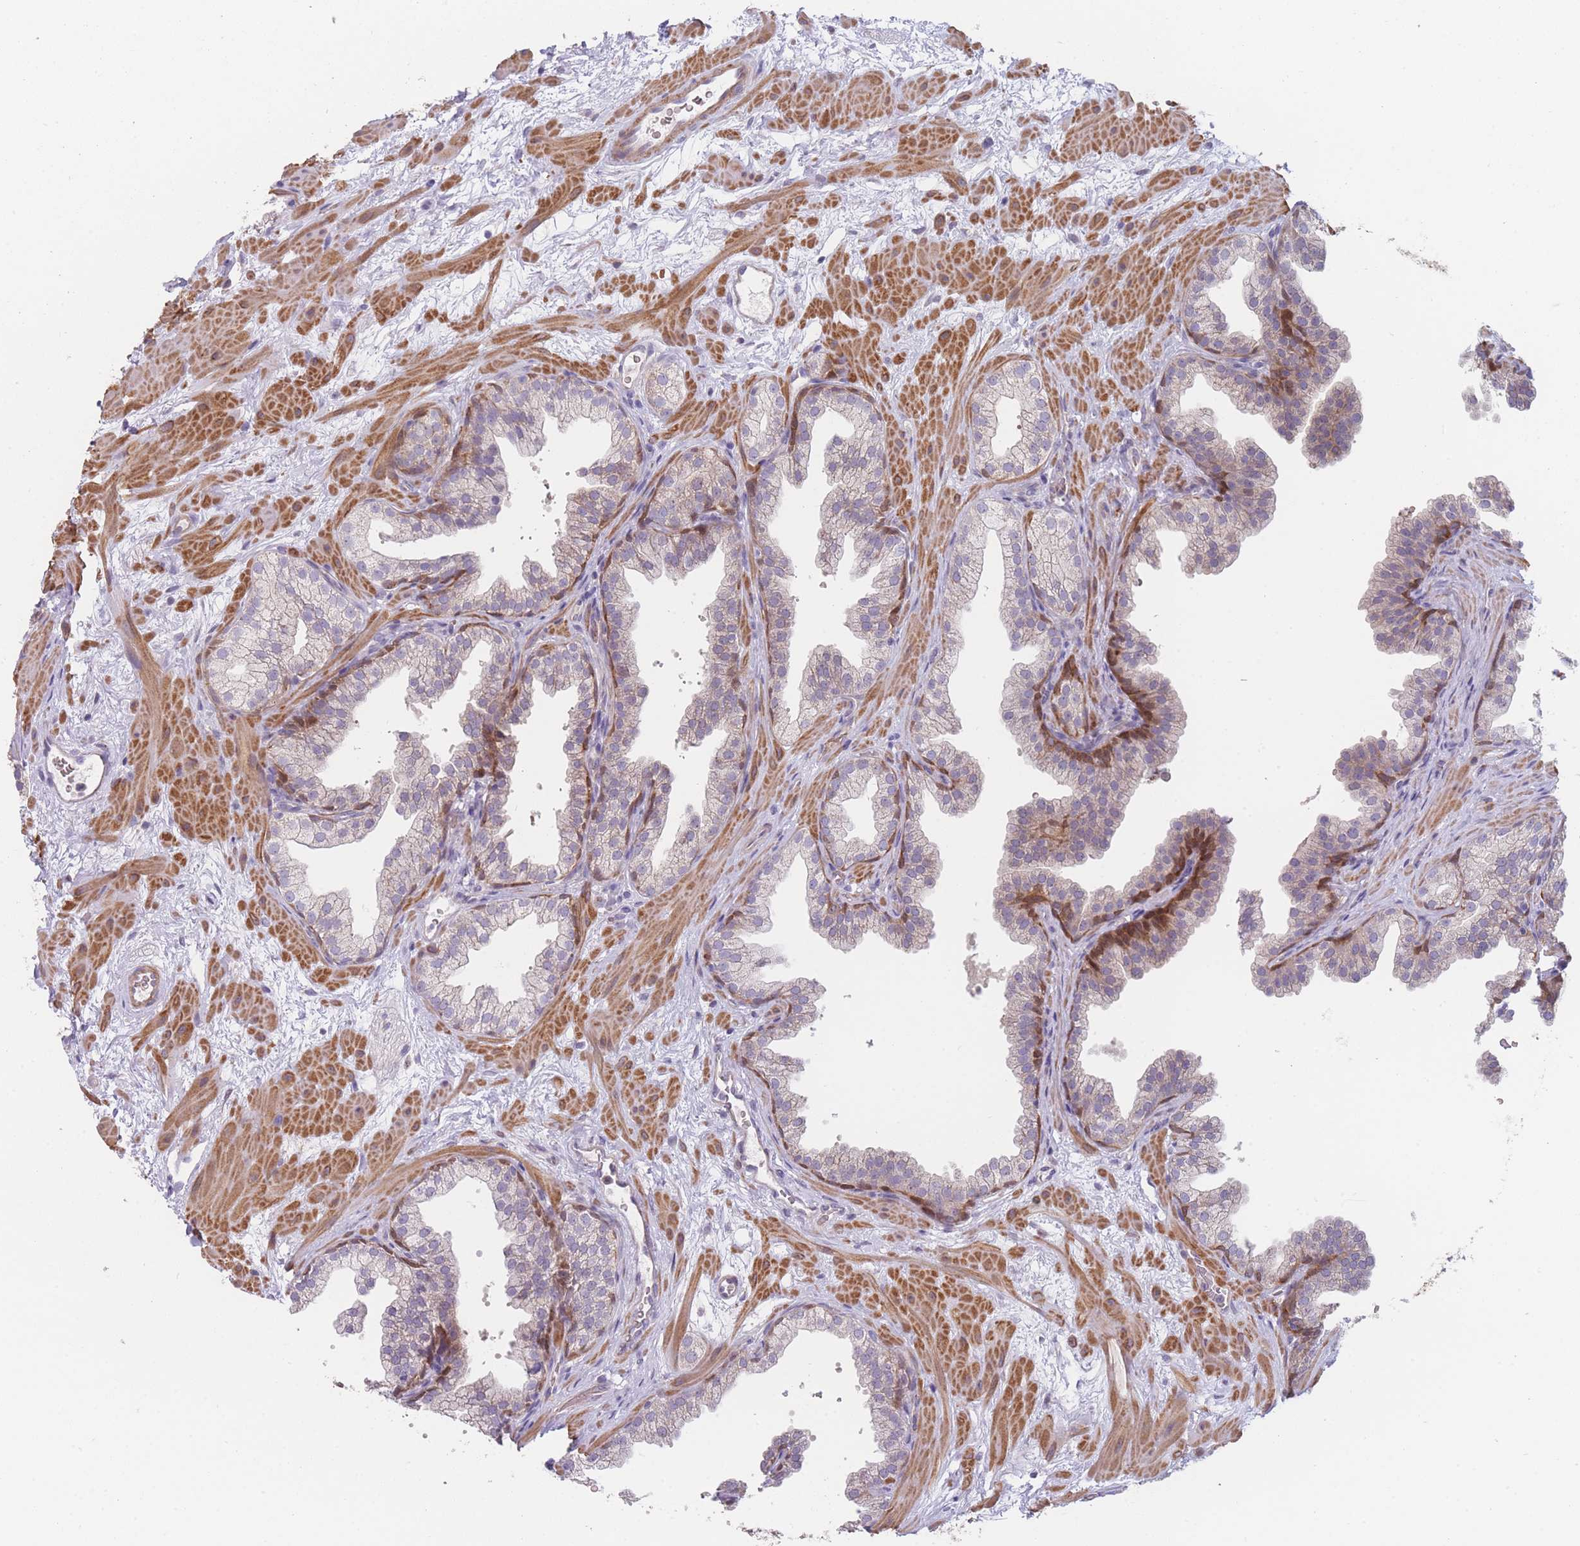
{"staining": {"intensity": "moderate", "quantity": "<25%", "location": "cytoplasmic/membranous"}, "tissue": "prostate", "cell_type": "Glandular cells", "image_type": "normal", "snomed": [{"axis": "morphology", "description": "Normal tissue, NOS"}, {"axis": "topography", "description": "Prostate"}], "caption": "Human prostate stained with a brown dye reveals moderate cytoplasmic/membranous positive staining in about <25% of glandular cells.", "gene": "SMPD4", "patient": {"sex": "male", "age": 37}}